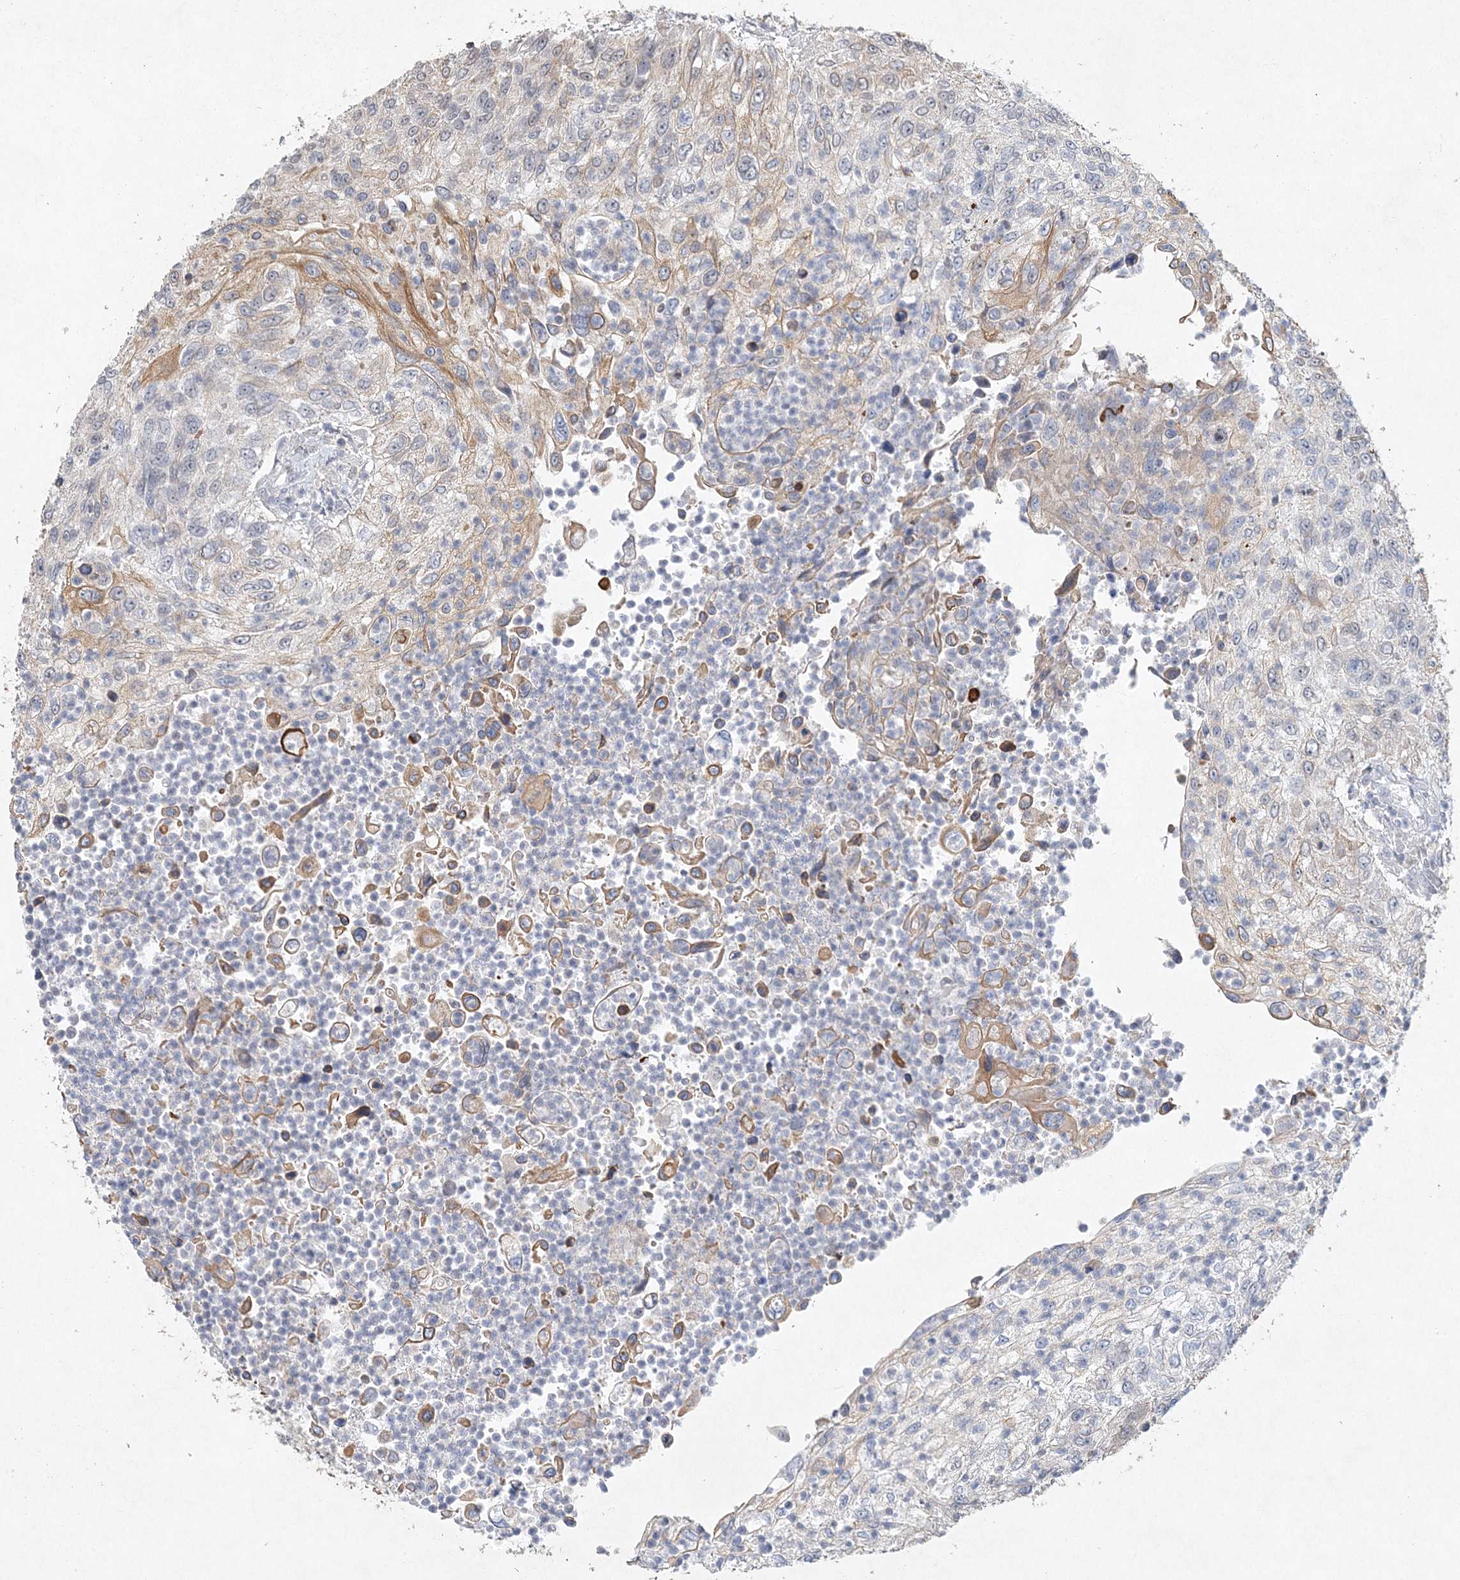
{"staining": {"intensity": "weak", "quantity": "<25%", "location": "cytoplasmic/membranous"}, "tissue": "urothelial cancer", "cell_type": "Tumor cells", "image_type": "cancer", "snomed": [{"axis": "morphology", "description": "Urothelial carcinoma, High grade"}, {"axis": "topography", "description": "Urinary bladder"}], "caption": "This is a micrograph of immunohistochemistry (IHC) staining of urothelial cancer, which shows no staining in tumor cells.", "gene": "MAT2B", "patient": {"sex": "female", "age": 60}}